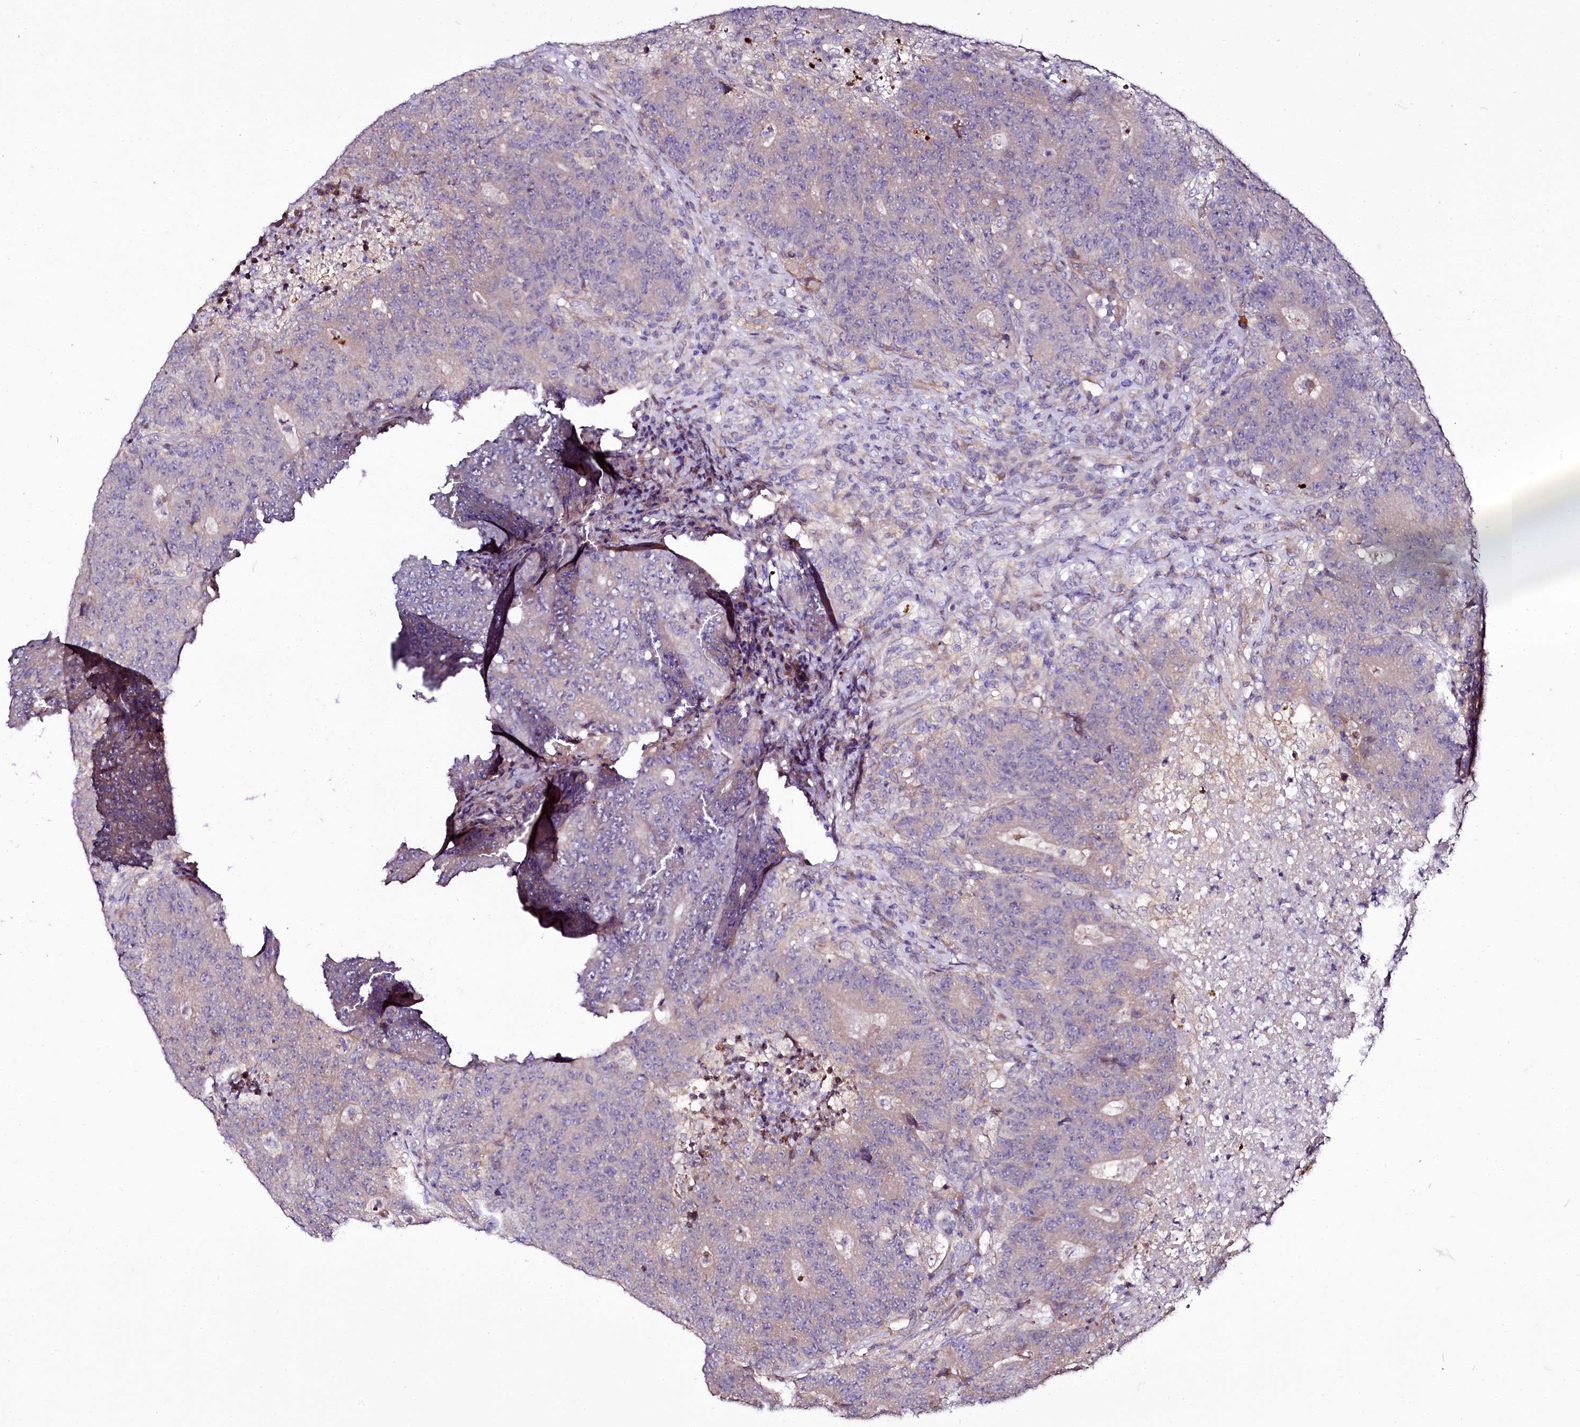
{"staining": {"intensity": "negative", "quantity": "none", "location": "none"}, "tissue": "colorectal cancer", "cell_type": "Tumor cells", "image_type": "cancer", "snomed": [{"axis": "morphology", "description": "Adenocarcinoma, NOS"}, {"axis": "topography", "description": "Colon"}], "caption": "This is an immunohistochemistry image of human adenocarcinoma (colorectal). There is no staining in tumor cells.", "gene": "ZC3H12C", "patient": {"sex": "female", "age": 75}}